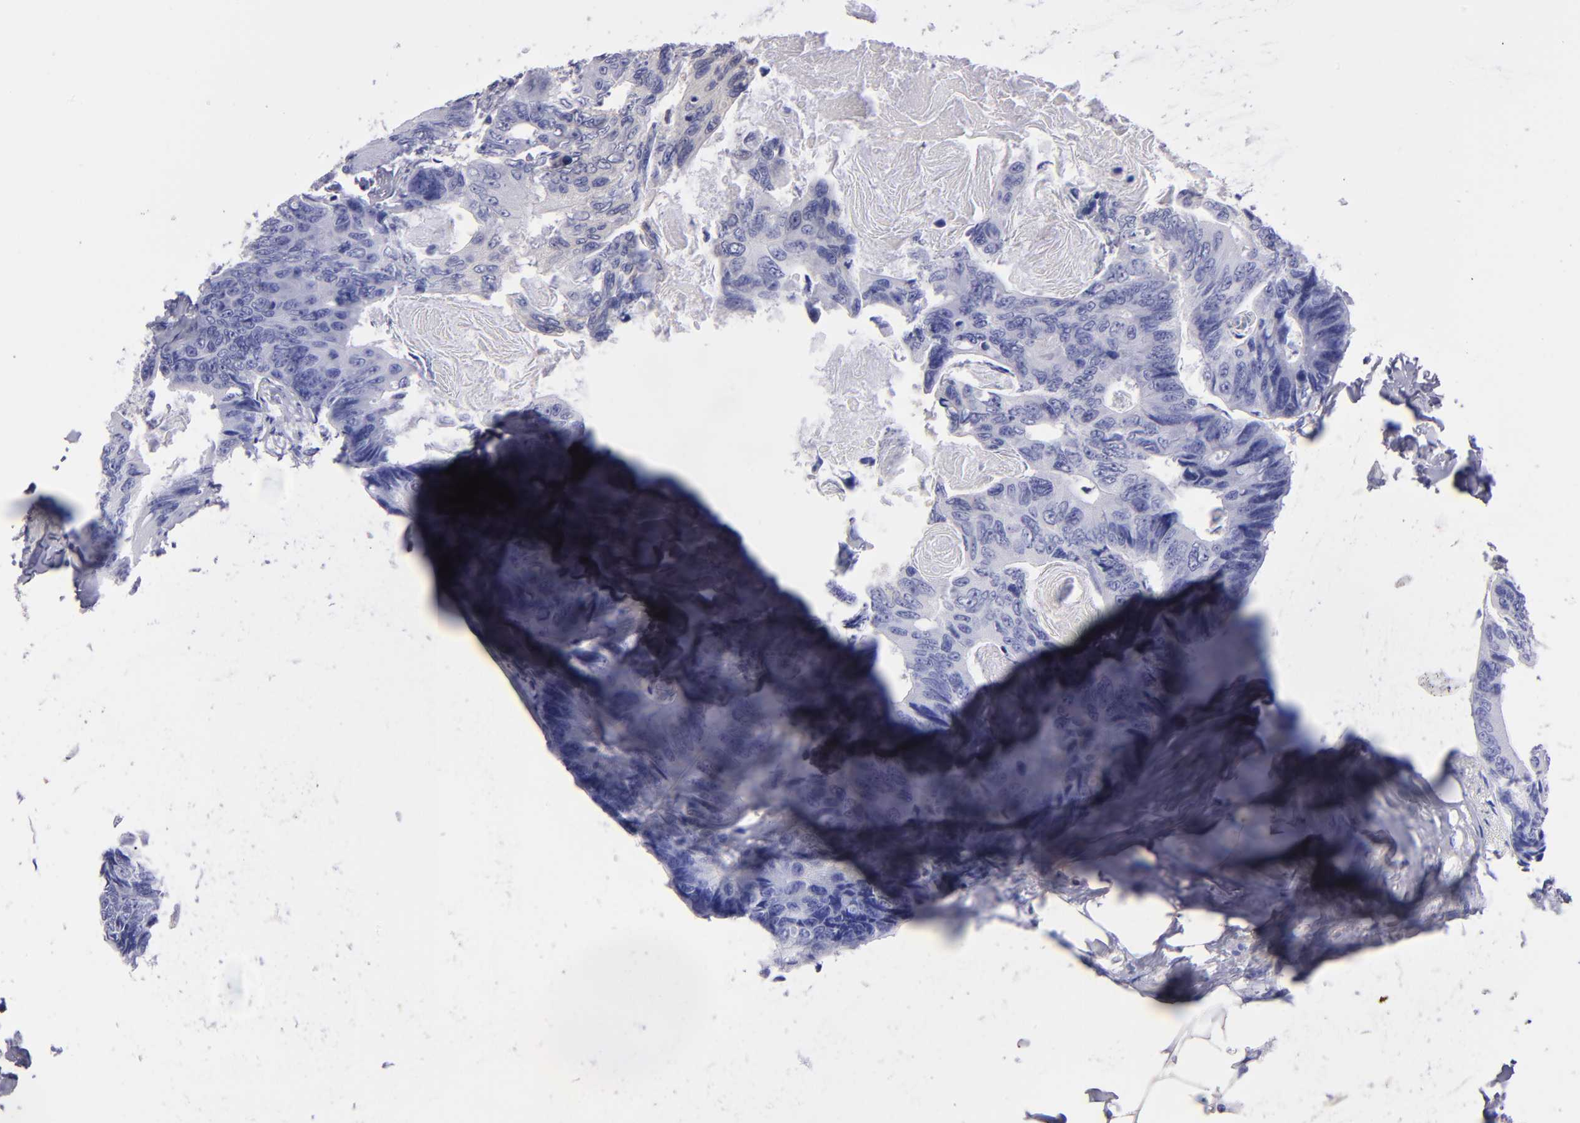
{"staining": {"intensity": "negative", "quantity": "none", "location": "none"}, "tissue": "colorectal cancer", "cell_type": "Tumor cells", "image_type": "cancer", "snomed": [{"axis": "morphology", "description": "Adenocarcinoma, NOS"}, {"axis": "topography", "description": "Colon"}], "caption": "This is an IHC image of colorectal cancer (adenocarcinoma). There is no positivity in tumor cells.", "gene": "TG", "patient": {"sex": "female", "age": 55}}